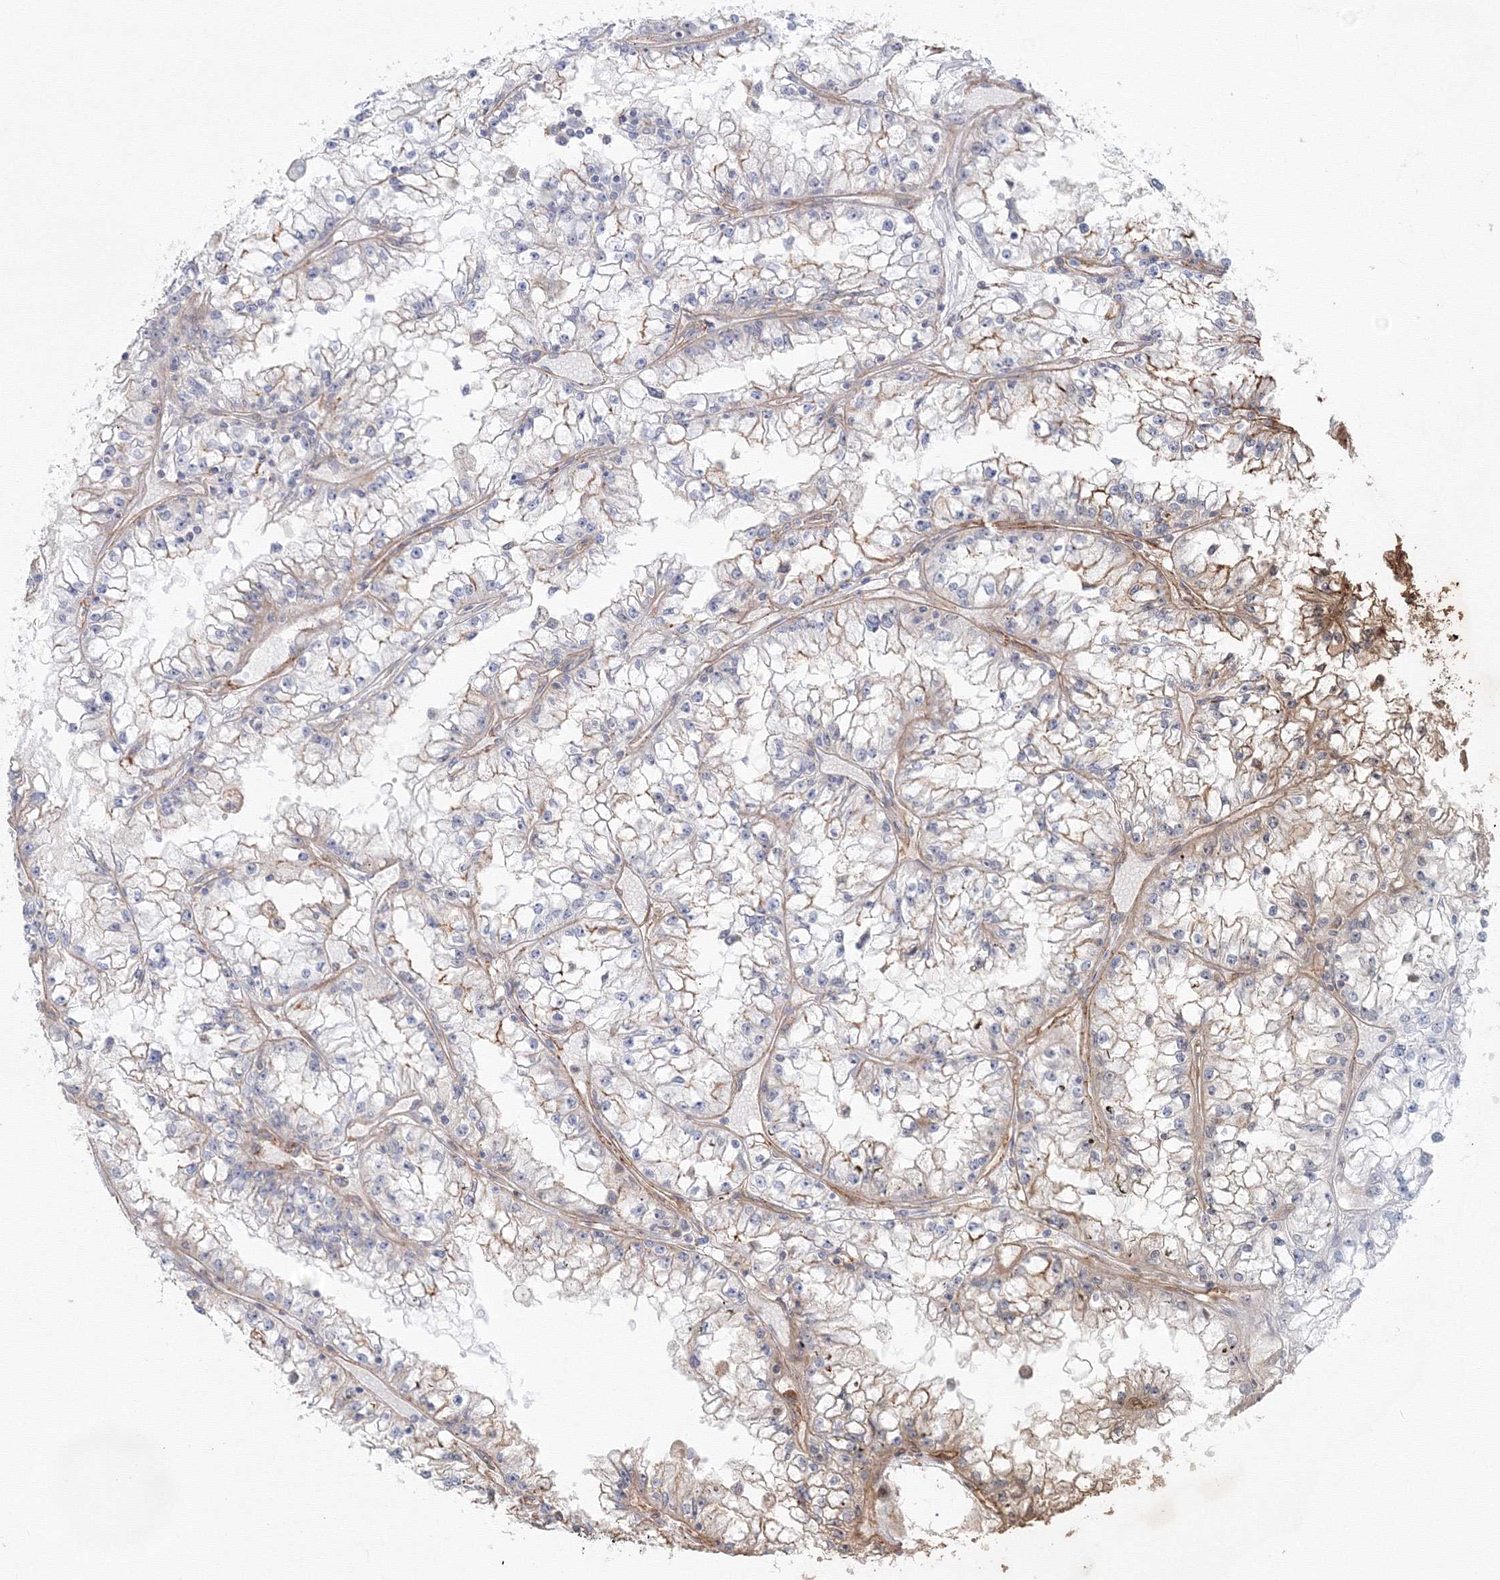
{"staining": {"intensity": "negative", "quantity": "none", "location": "none"}, "tissue": "renal cancer", "cell_type": "Tumor cells", "image_type": "cancer", "snomed": [{"axis": "morphology", "description": "Adenocarcinoma, NOS"}, {"axis": "topography", "description": "Kidney"}], "caption": "Protein analysis of renal adenocarcinoma demonstrates no significant staining in tumor cells.", "gene": "SH3PXD2A", "patient": {"sex": "male", "age": 56}}